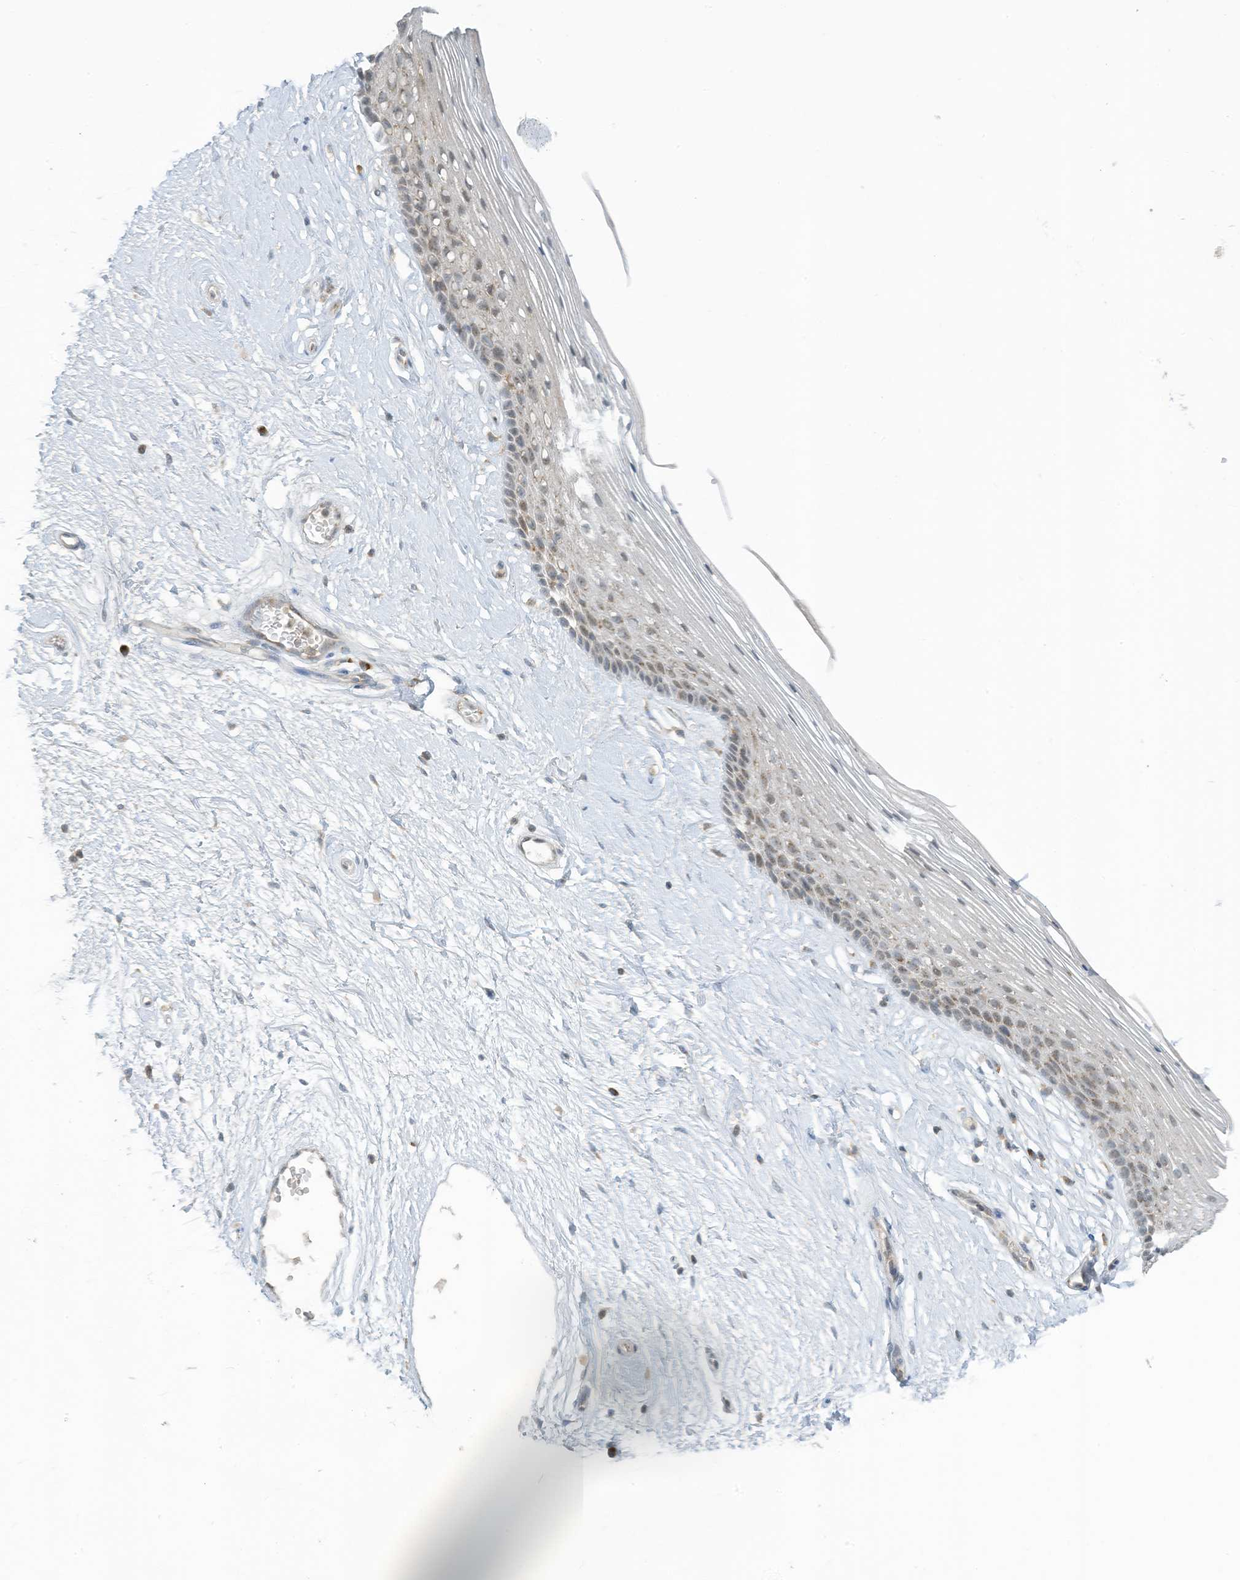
{"staining": {"intensity": "negative", "quantity": "none", "location": "none"}, "tissue": "vagina", "cell_type": "Squamous epithelial cells", "image_type": "normal", "snomed": [{"axis": "morphology", "description": "Normal tissue, NOS"}, {"axis": "topography", "description": "Vagina"}], "caption": "DAB (3,3'-diaminobenzidine) immunohistochemical staining of unremarkable human vagina reveals no significant staining in squamous epithelial cells. The staining was performed using DAB to visualize the protein expression in brown, while the nuclei were stained in blue with hematoxylin (Magnification: 20x).", "gene": "PARVG", "patient": {"sex": "female", "age": 46}}